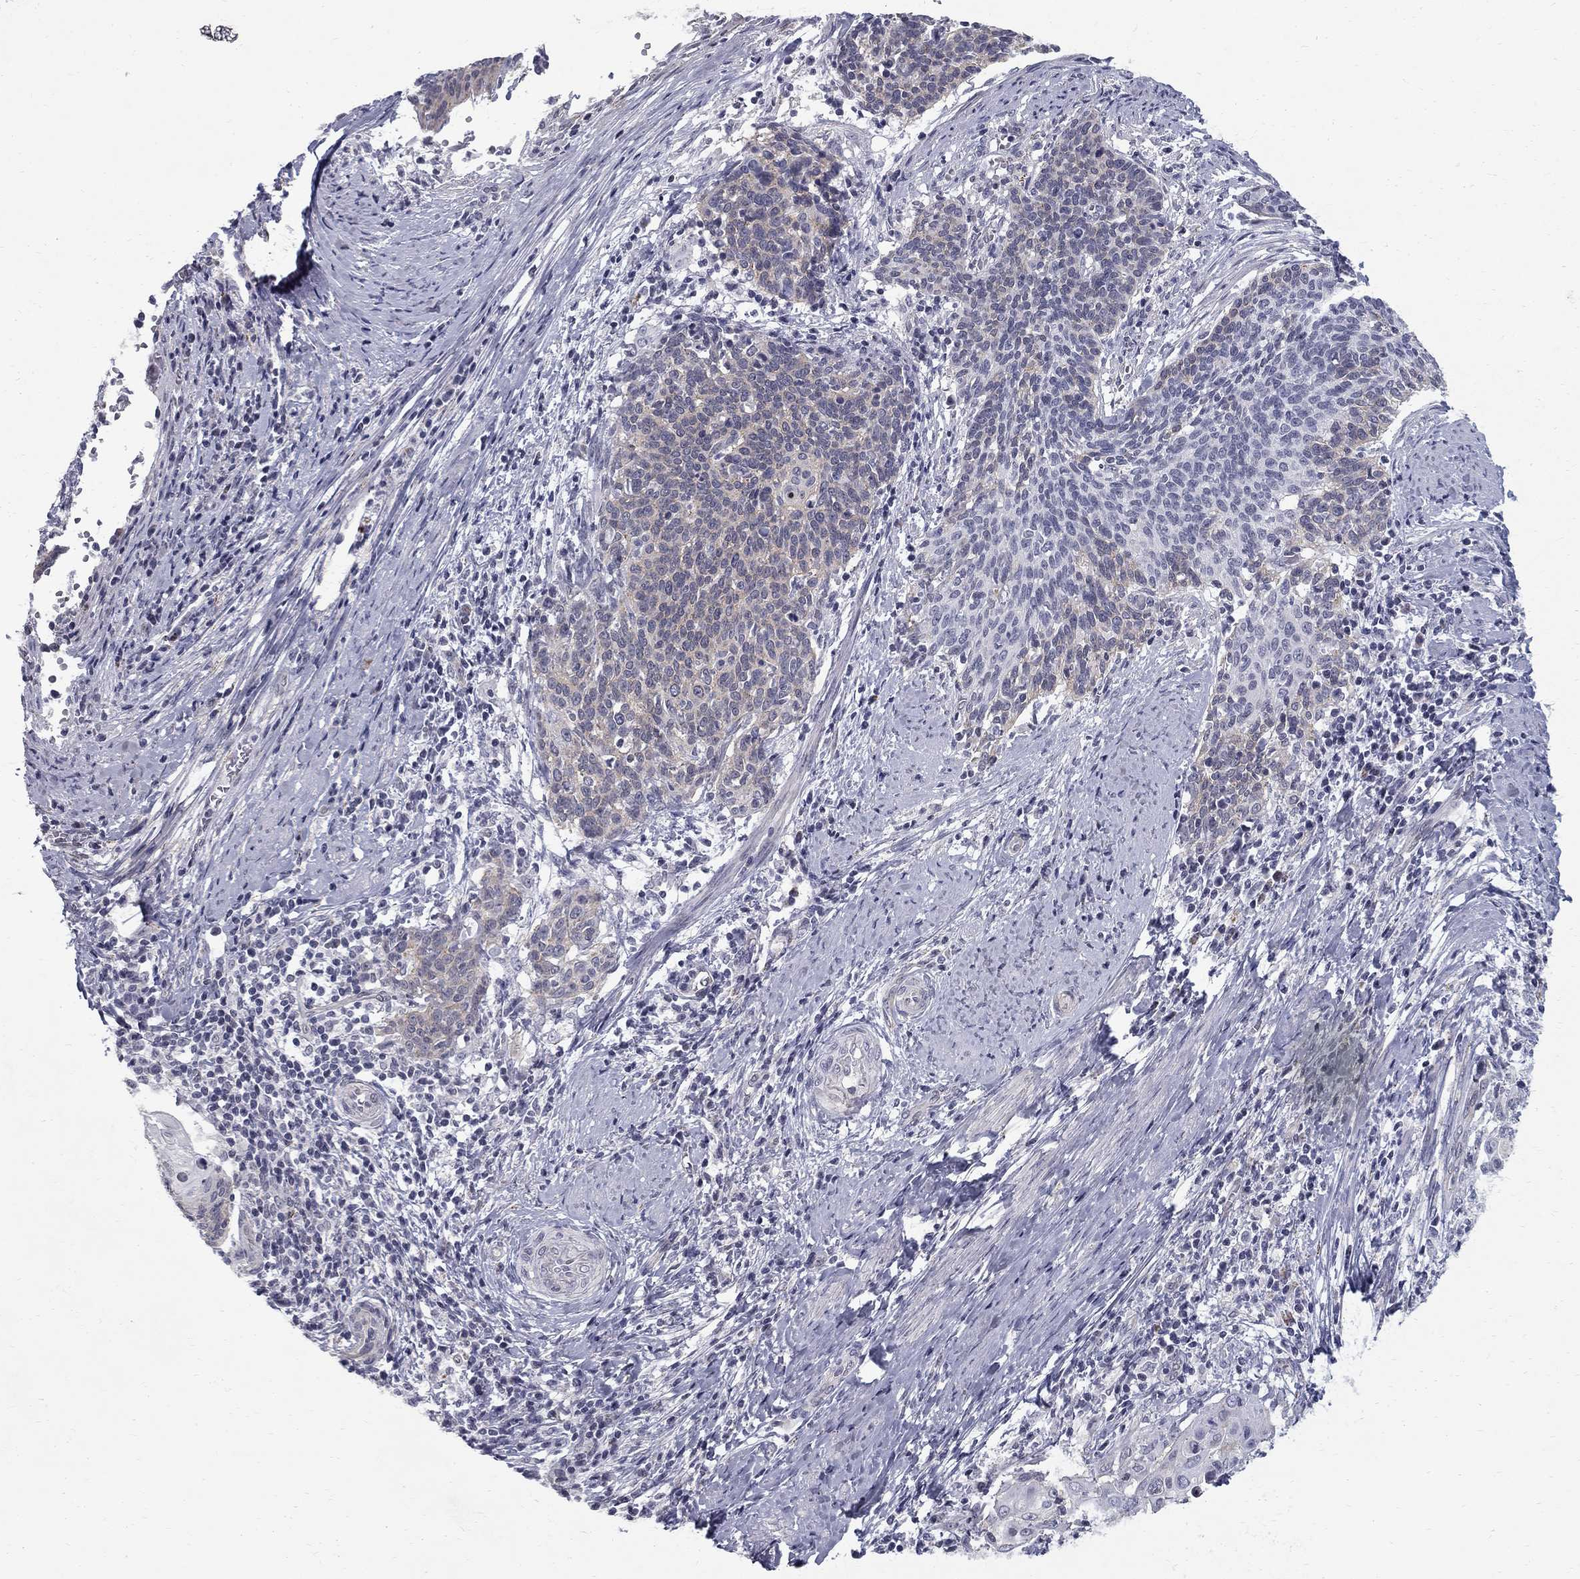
{"staining": {"intensity": "negative", "quantity": "none", "location": "none"}, "tissue": "cervical cancer", "cell_type": "Tumor cells", "image_type": "cancer", "snomed": [{"axis": "morphology", "description": "Squamous cell carcinoma, NOS"}, {"axis": "topography", "description": "Cervix"}], "caption": "IHC image of neoplastic tissue: cervical cancer stained with DAB shows no significant protein positivity in tumor cells.", "gene": "CLIC6", "patient": {"sex": "female", "age": 39}}